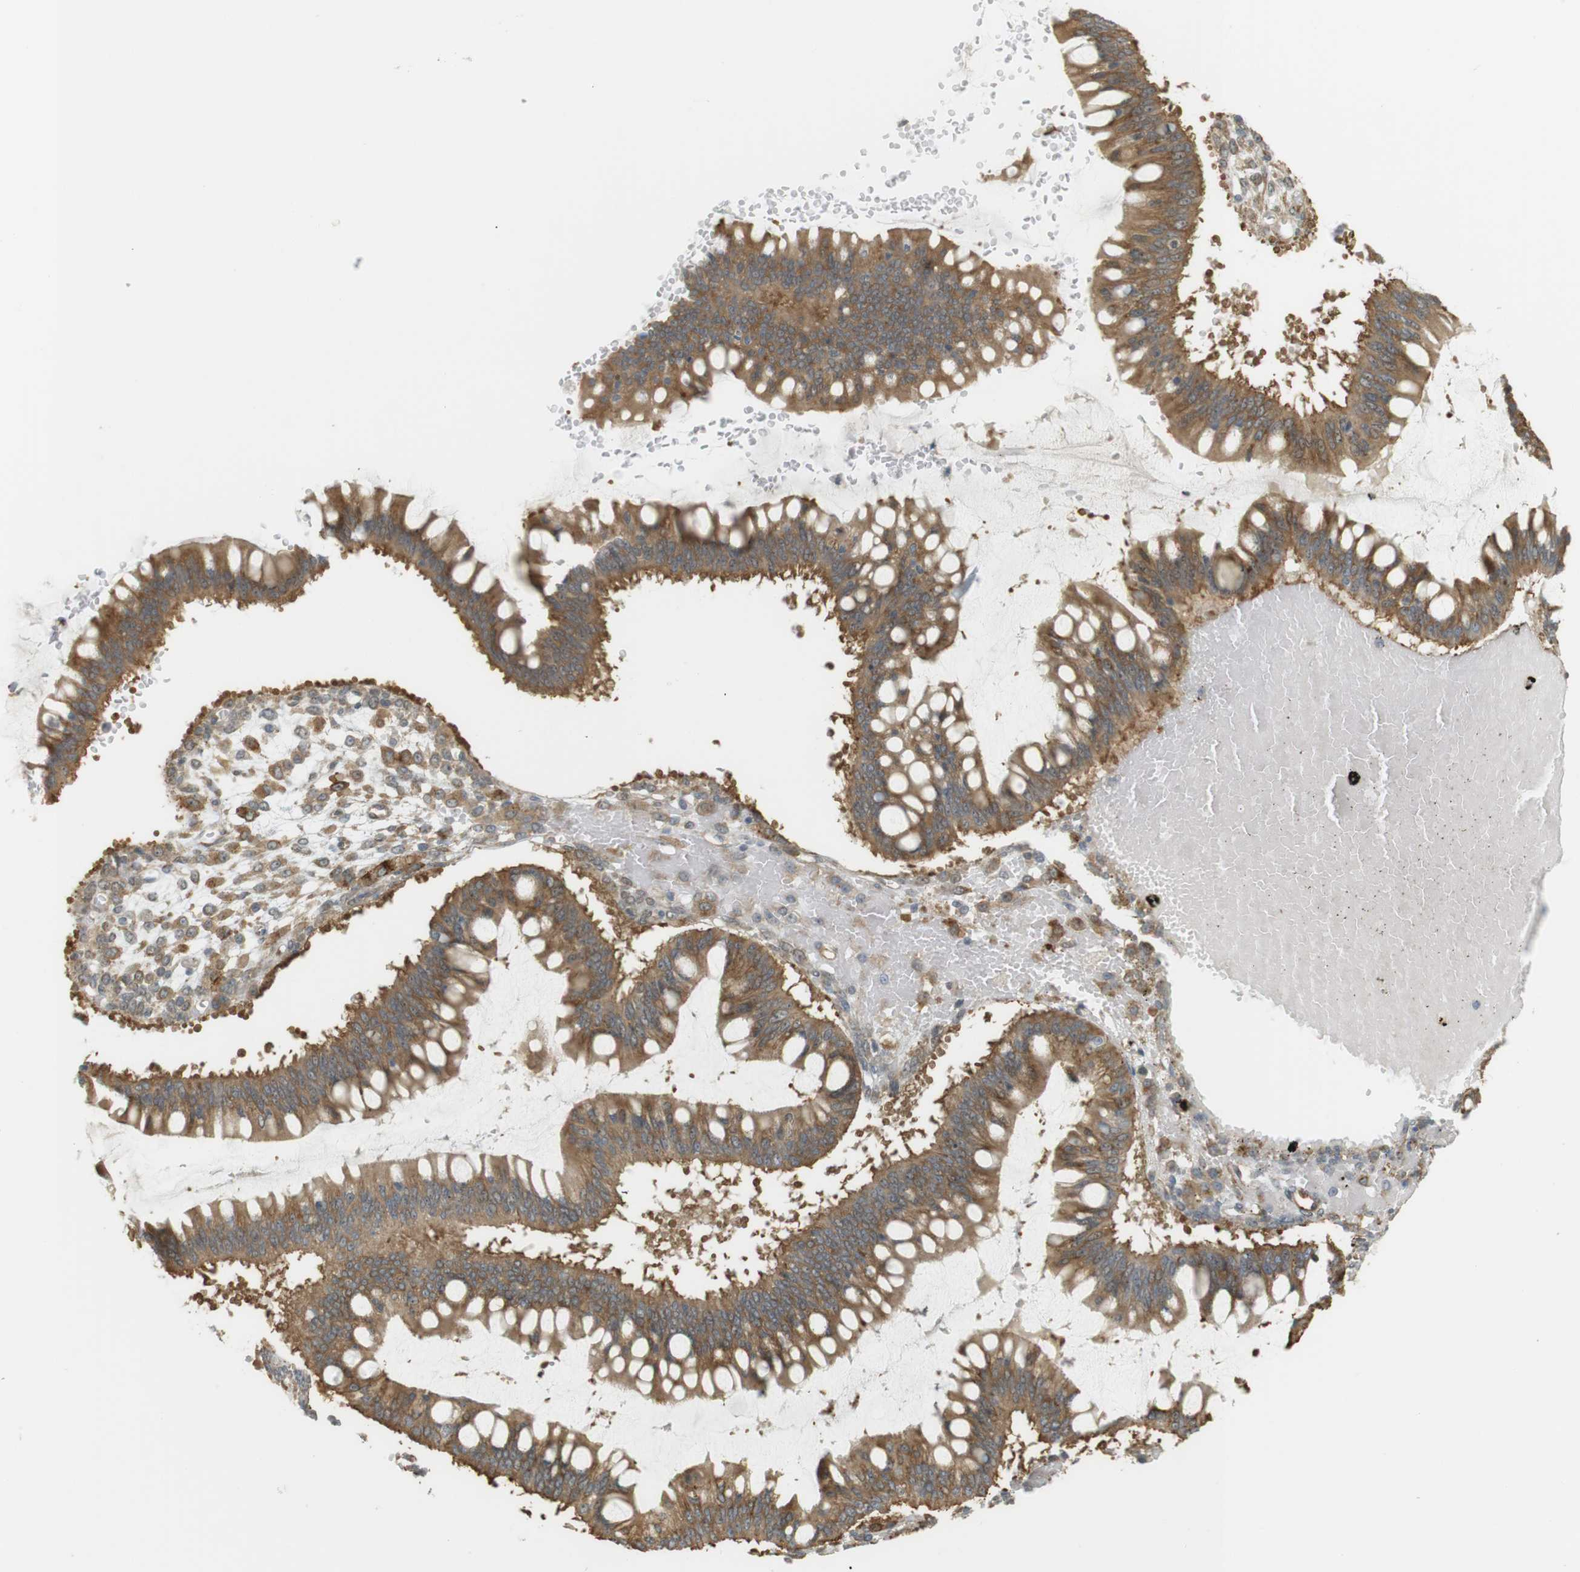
{"staining": {"intensity": "moderate", "quantity": ">75%", "location": "cytoplasmic/membranous,nuclear"}, "tissue": "ovarian cancer", "cell_type": "Tumor cells", "image_type": "cancer", "snomed": [{"axis": "morphology", "description": "Cystadenocarcinoma, mucinous, NOS"}, {"axis": "topography", "description": "Ovary"}], "caption": "Human ovarian cancer stained for a protein (brown) displays moderate cytoplasmic/membranous and nuclear positive positivity in approximately >75% of tumor cells.", "gene": "PA2G4", "patient": {"sex": "female", "age": 73}}